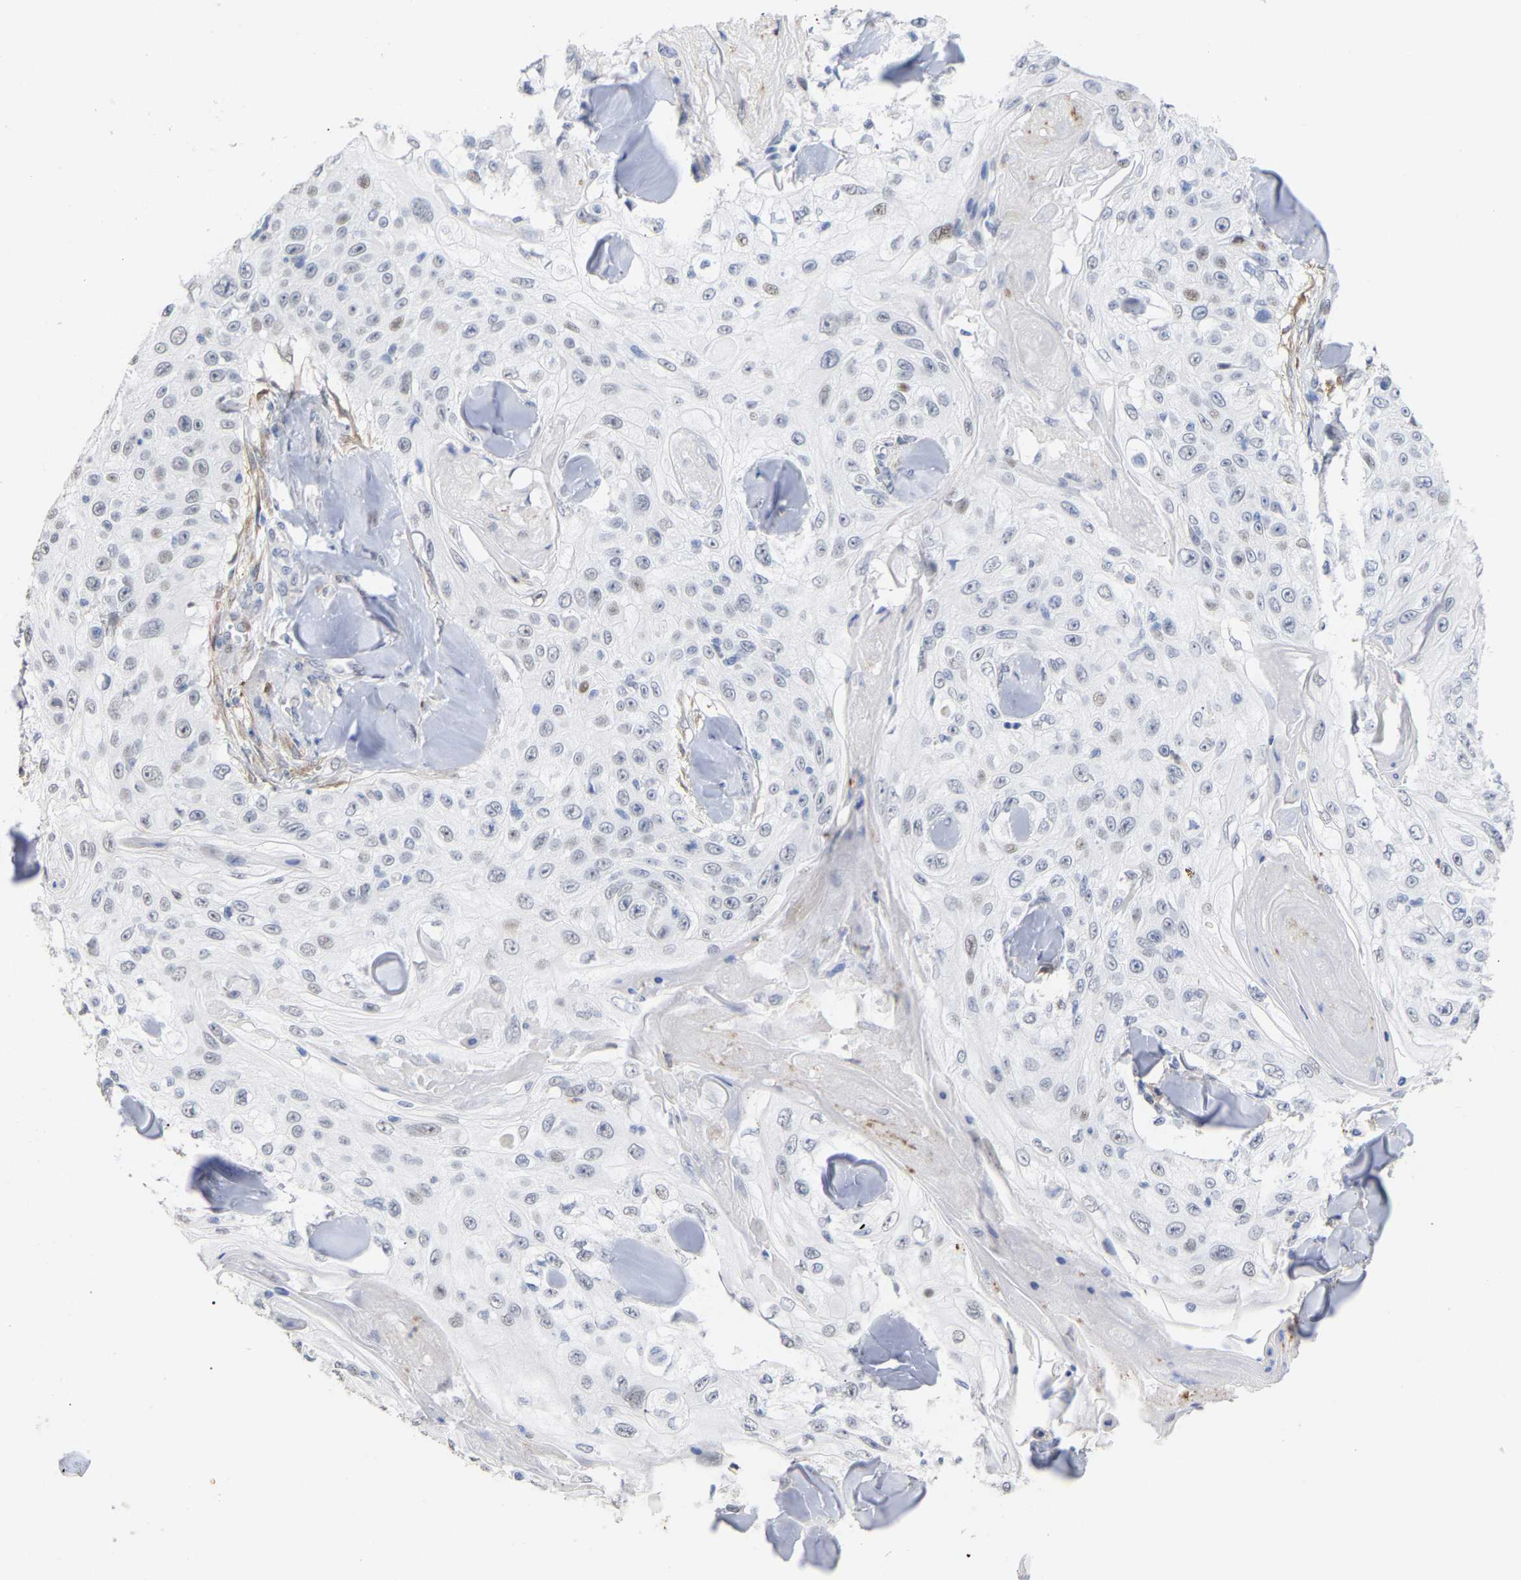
{"staining": {"intensity": "negative", "quantity": "none", "location": "none"}, "tissue": "skin cancer", "cell_type": "Tumor cells", "image_type": "cancer", "snomed": [{"axis": "morphology", "description": "Squamous cell carcinoma, NOS"}, {"axis": "topography", "description": "Skin"}], "caption": "This is a histopathology image of IHC staining of skin cancer (squamous cell carcinoma), which shows no expression in tumor cells.", "gene": "AMPH", "patient": {"sex": "male", "age": 86}}